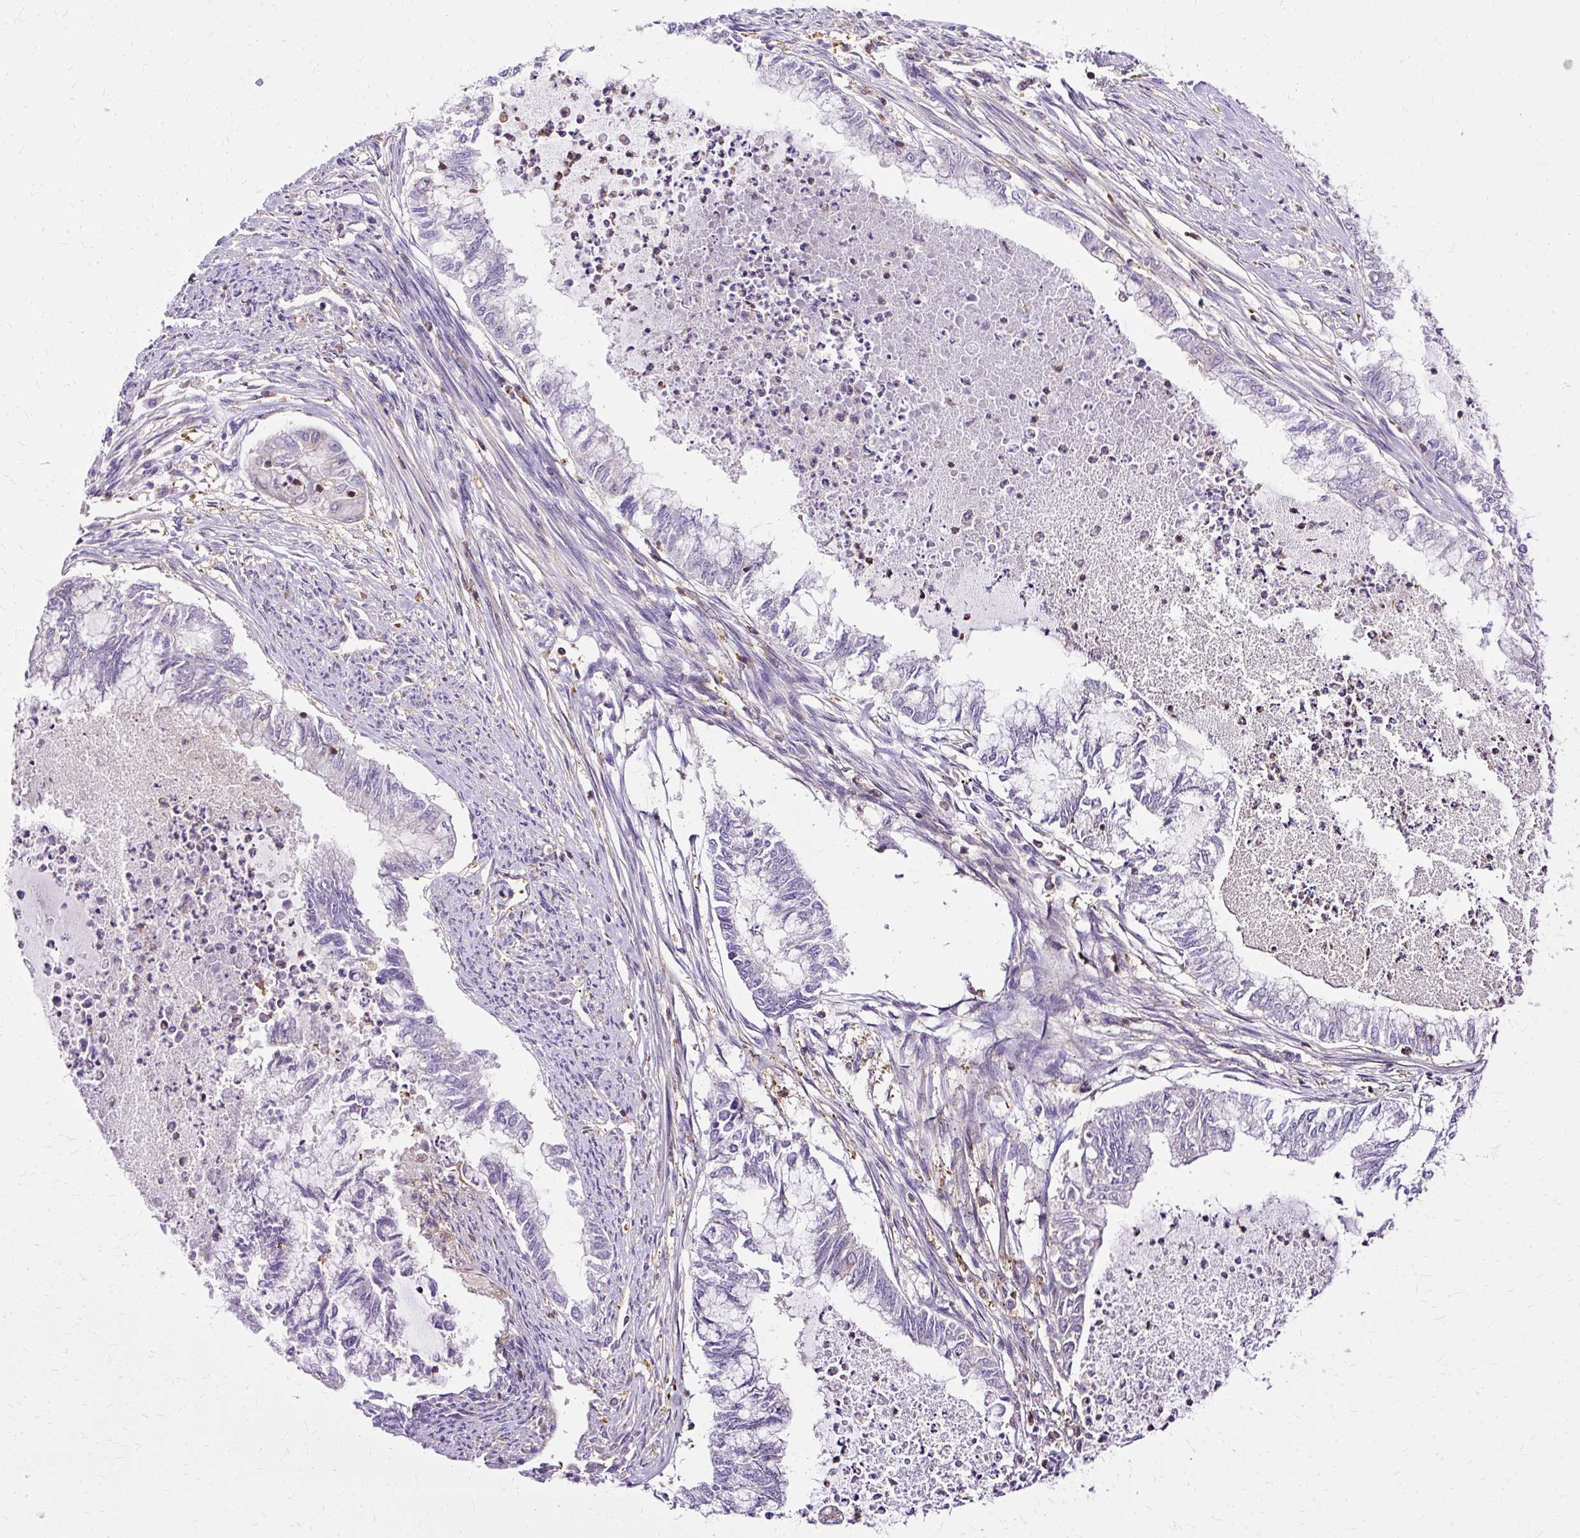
{"staining": {"intensity": "negative", "quantity": "none", "location": "none"}, "tissue": "endometrial cancer", "cell_type": "Tumor cells", "image_type": "cancer", "snomed": [{"axis": "morphology", "description": "Adenocarcinoma, NOS"}, {"axis": "topography", "description": "Endometrium"}], "caption": "There is no significant staining in tumor cells of endometrial cancer.", "gene": "TWF2", "patient": {"sex": "female", "age": 79}}